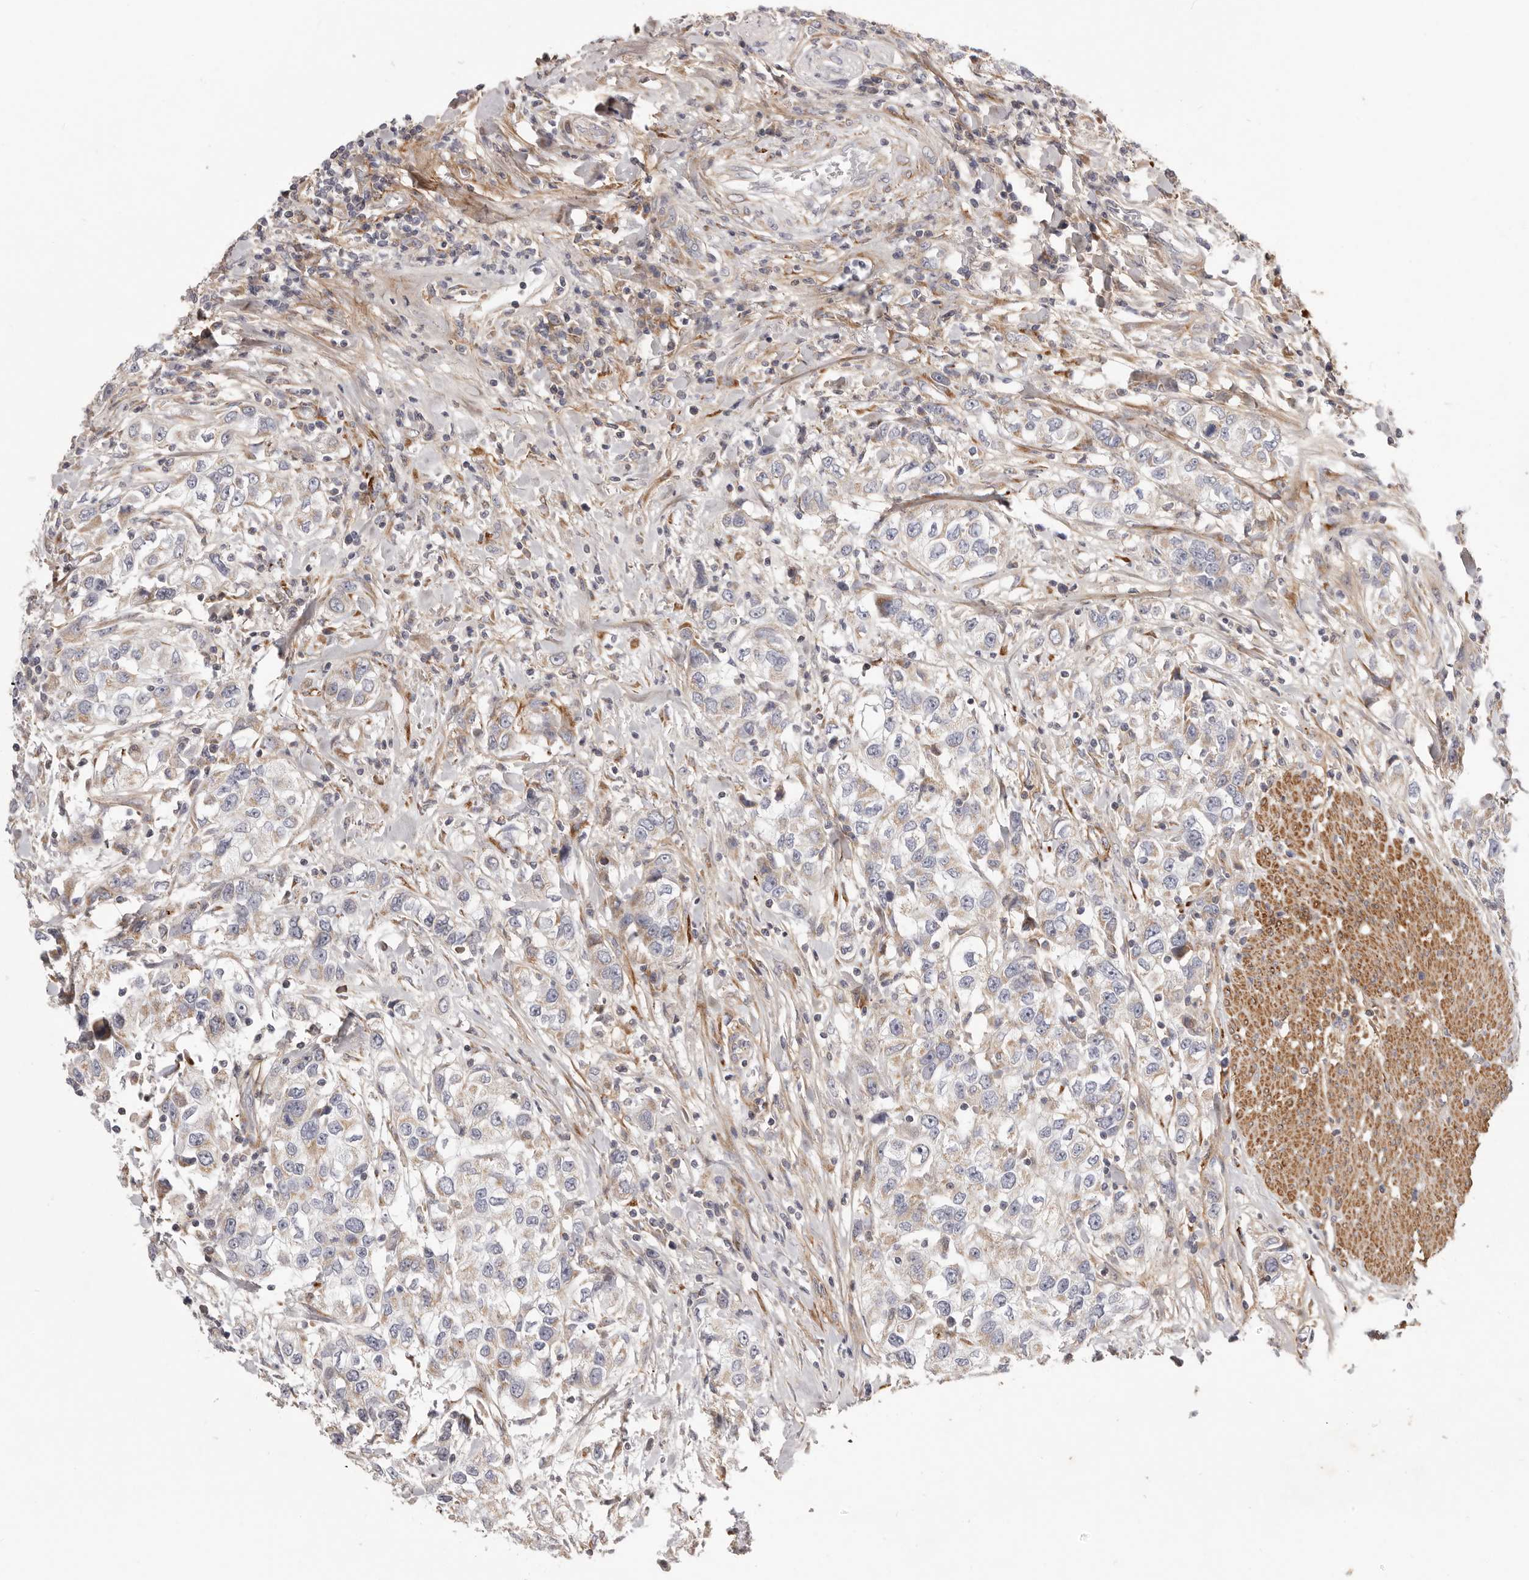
{"staining": {"intensity": "negative", "quantity": "none", "location": "none"}, "tissue": "urothelial cancer", "cell_type": "Tumor cells", "image_type": "cancer", "snomed": [{"axis": "morphology", "description": "Urothelial carcinoma, High grade"}, {"axis": "topography", "description": "Urinary bladder"}], "caption": "The micrograph displays no staining of tumor cells in high-grade urothelial carcinoma.", "gene": "MRPS10", "patient": {"sex": "female", "age": 80}}